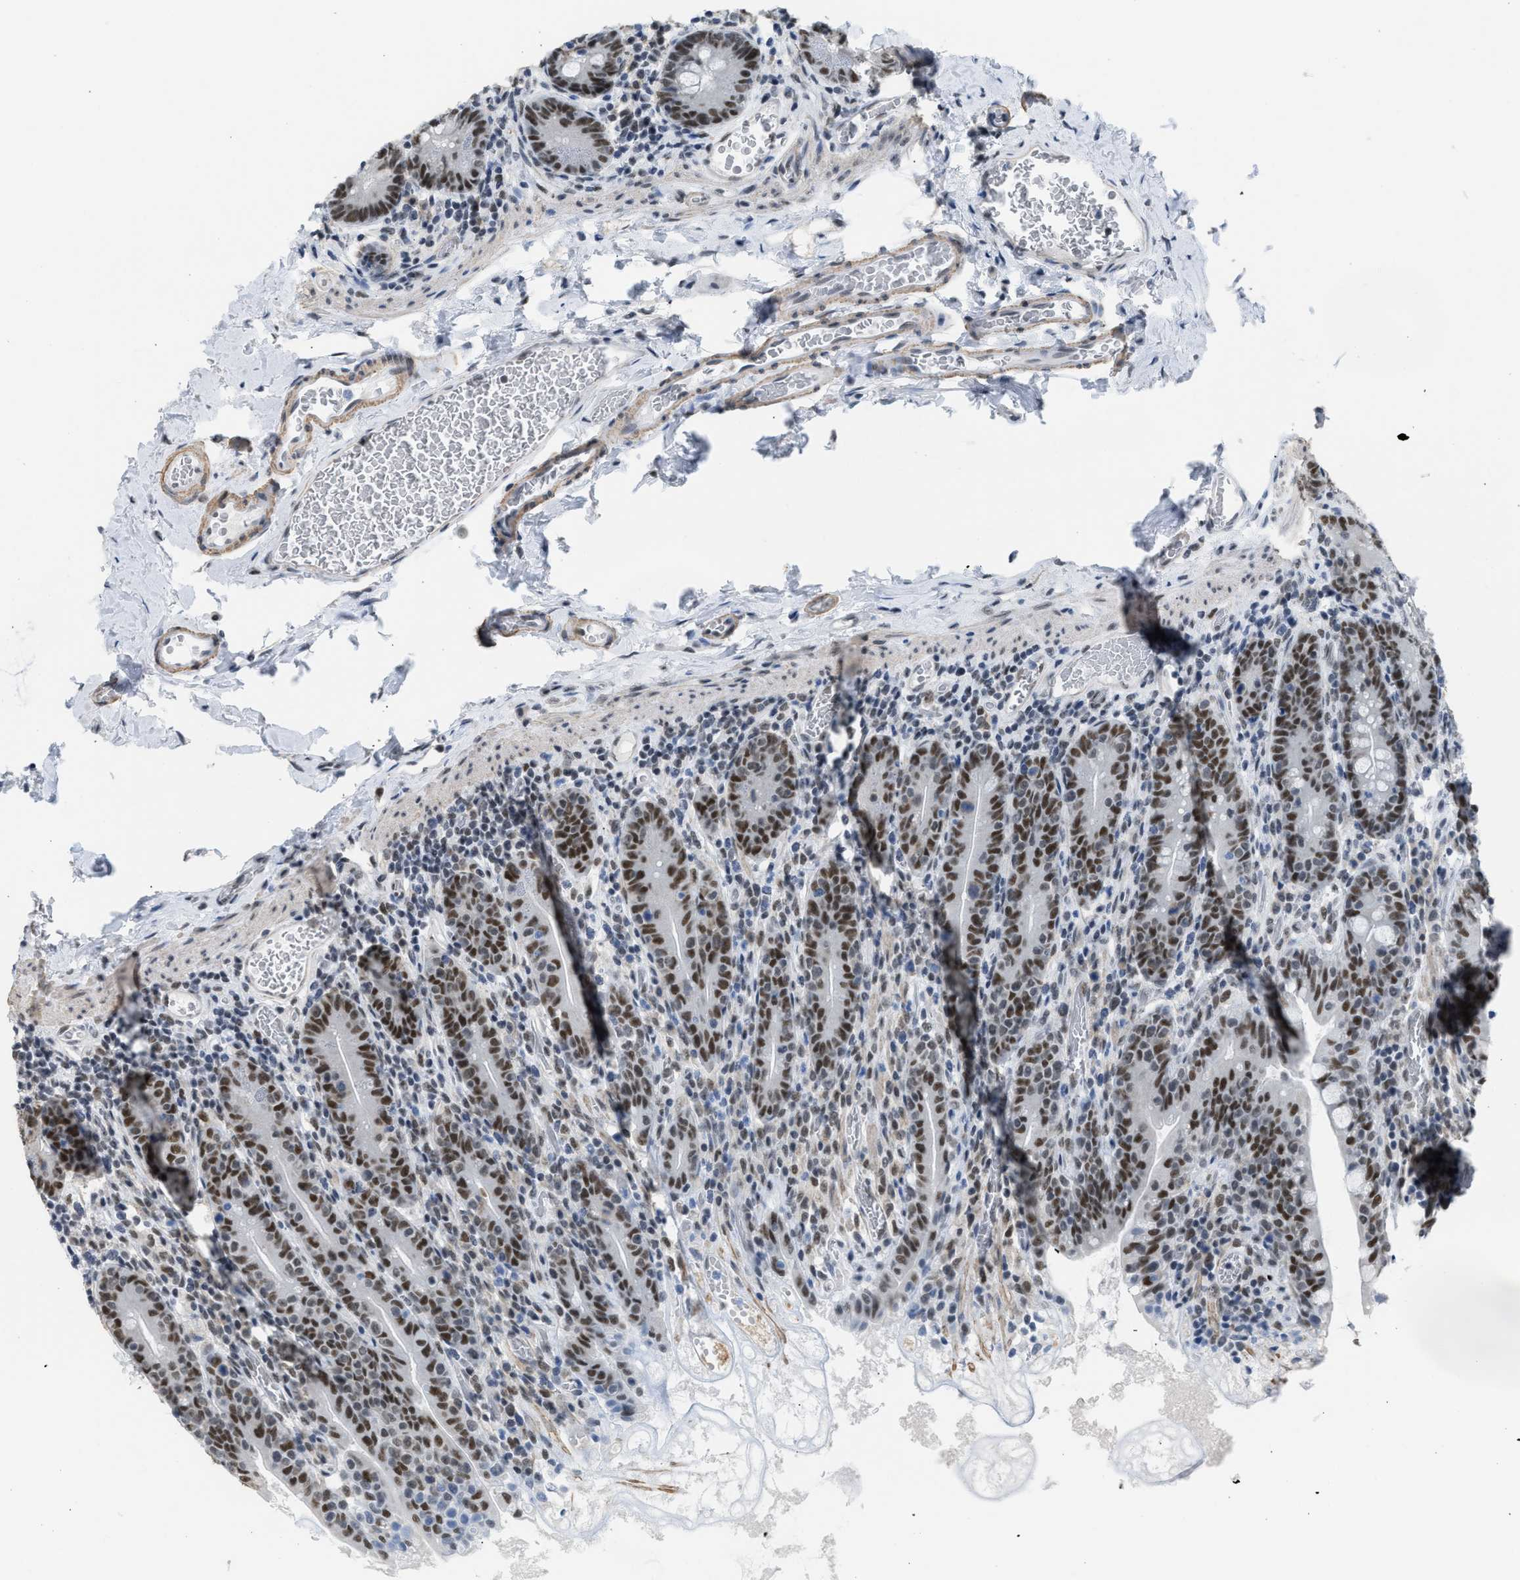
{"staining": {"intensity": "strong", "quantity": ">75%", "location": "nuclear"}, "tissue": "small intestine", "cell_type": "Glandular cells", "image_type": "normal", "snomed": [{"axis": "morphology", "description": "Normal tissue, NOS"}, {"axis": "topography", "description": "Small intestine"}], "caption": "The immunohistochemical stain labels strong nuclear expression in glandular cells of normal small intestine. The protein of interest is stained brown, and the nuclei are stained in blue (DAB IHC with brightfield microscopy, high magnification).", "gene": "SCAF4", "patient": {"sex": "female", "age": 56}}